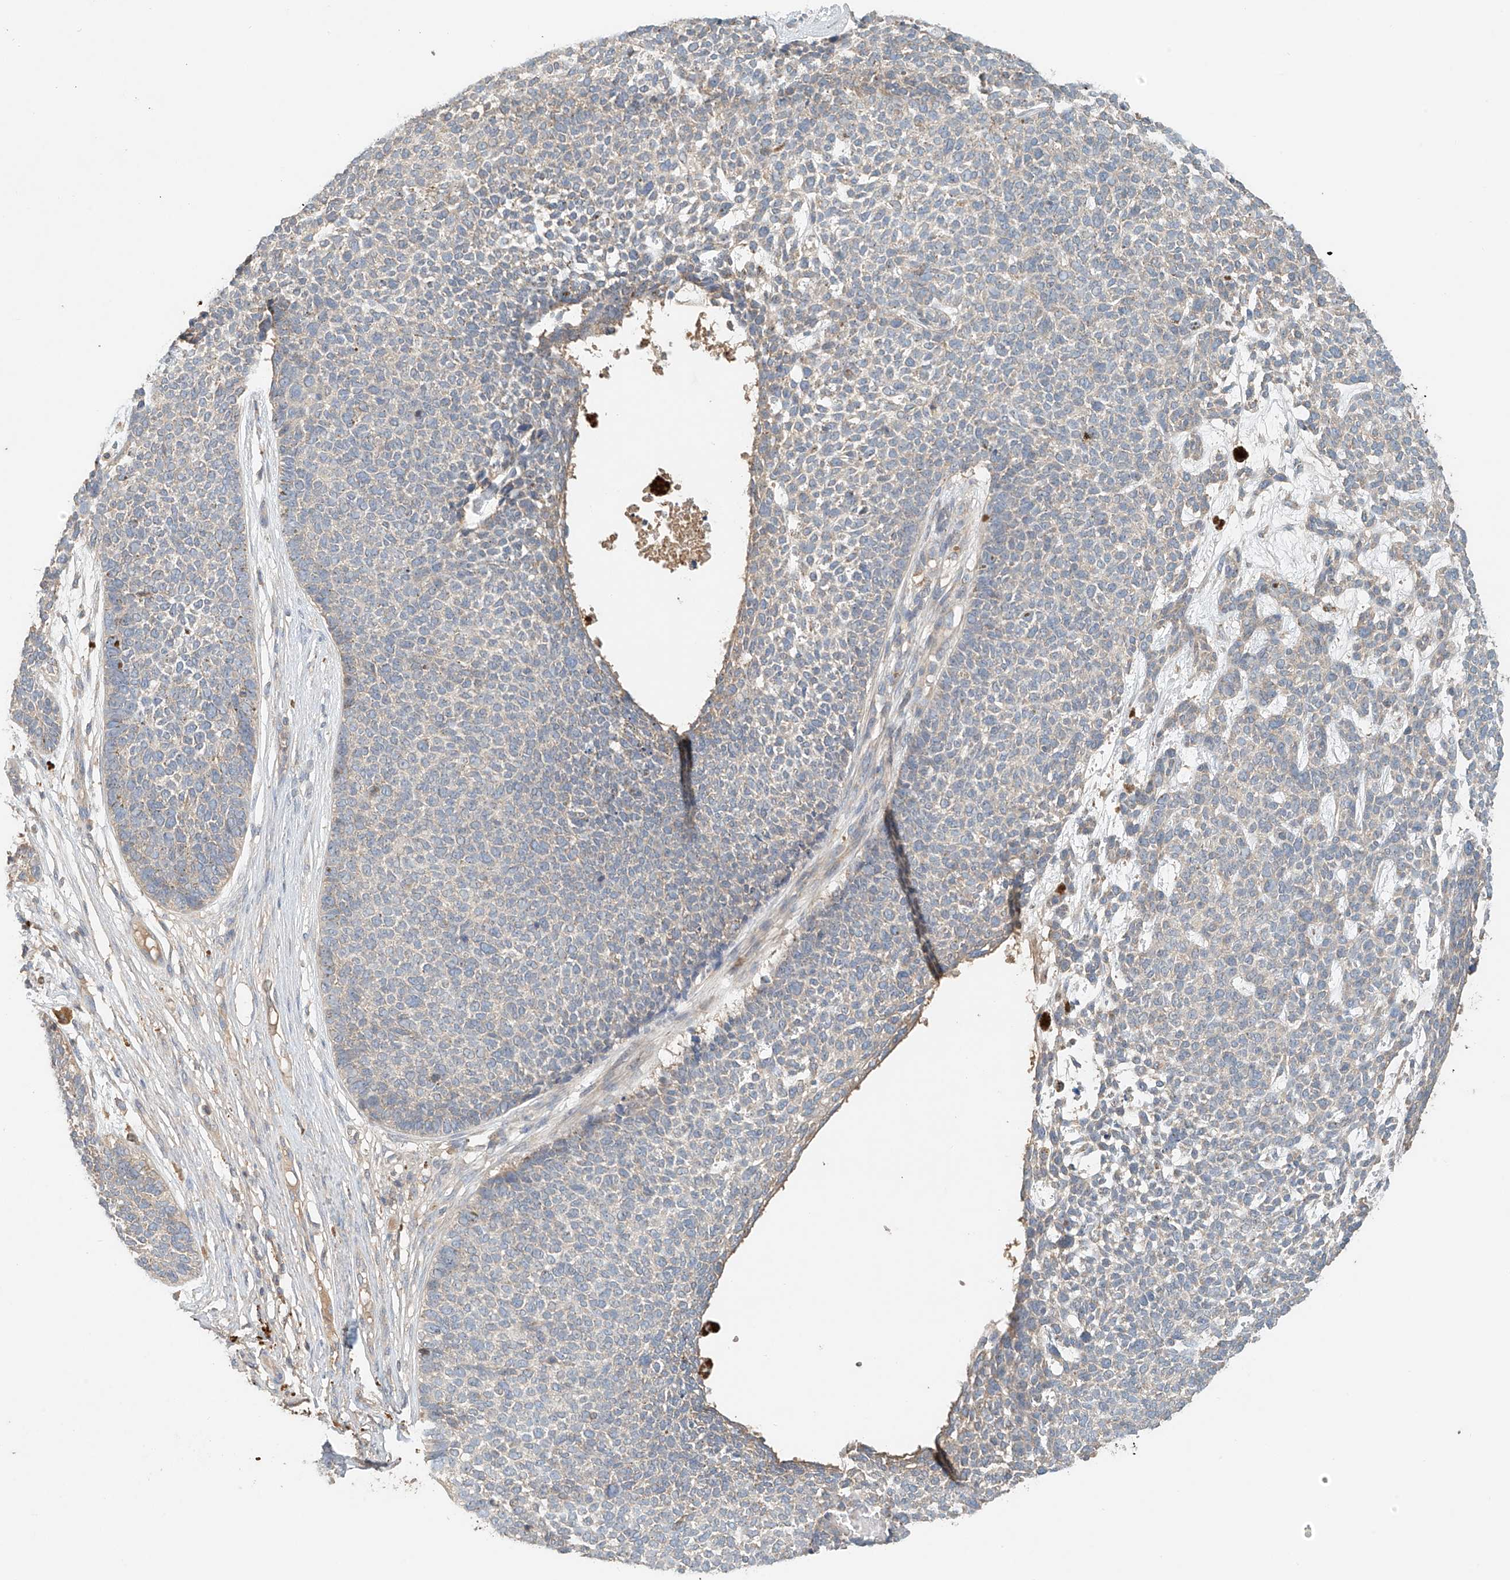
{"staining": {"intensity": "negative", "quantity": "none", "location": "none"}, "tissue": "skin cancer", "cell_type": "Tumor cells", "image_type": "cancer", "snomed": [{"axis": "morphology", "description": "Basal cell carcinoma"}, {"axis": "topography", "description": "Skin"}], "caption": "High magnification brightfield microscopy of skin basal cell carcinoma stained with DAB (brown) and counterstained with hematoxylin (blue): tumor cells show no significant expression.", "gene": "GNB1L", "patient": {"sex": "female", "age": 84}}